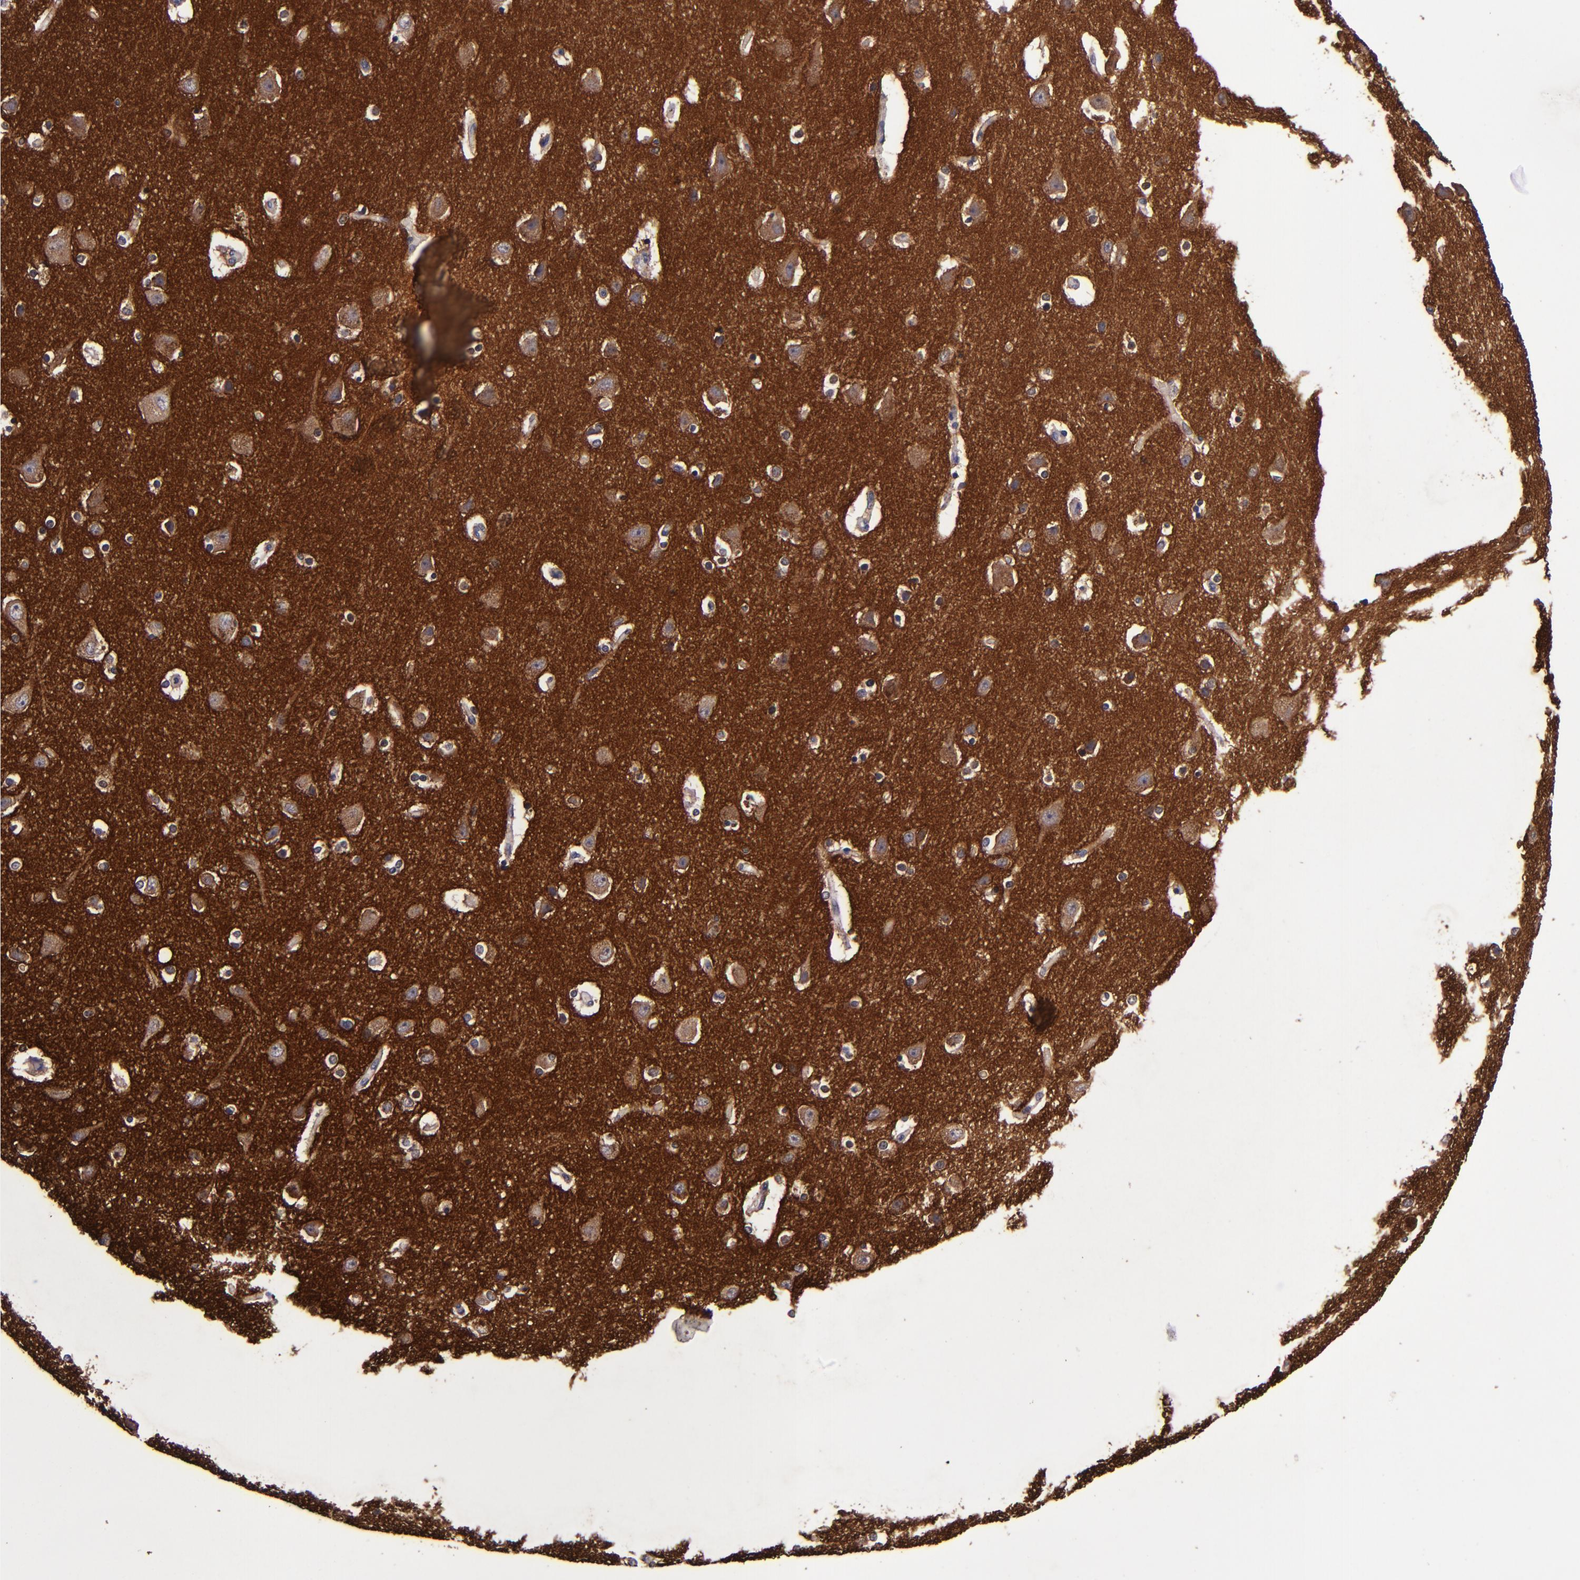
{"staining": {"intensity": "weak", "quantity": "<25%", "location": "cytoplasmic/membranous"}, "tissue": "caudate", "cell_type": "Glial cells", "image_type": "normal", "snomed": [{"axis": "morphology", "description": "Normal tissue, NOS"}, {"axis": "topography", "description": "Lateral ventricle wall"}], "caption": "This image is of benign caudate stained with immunohistochemistry (IHC) to label a protein in brown with the nuclei are counter-stained blue. There is no positivity in glial cells. (DAB (3,3'-diaminobenzidine) immunohistochemistry visualized using brightfield microscopy, high magnification).", "gene": "SIRPA", "patient": {"sex": "female", "age": 54}}